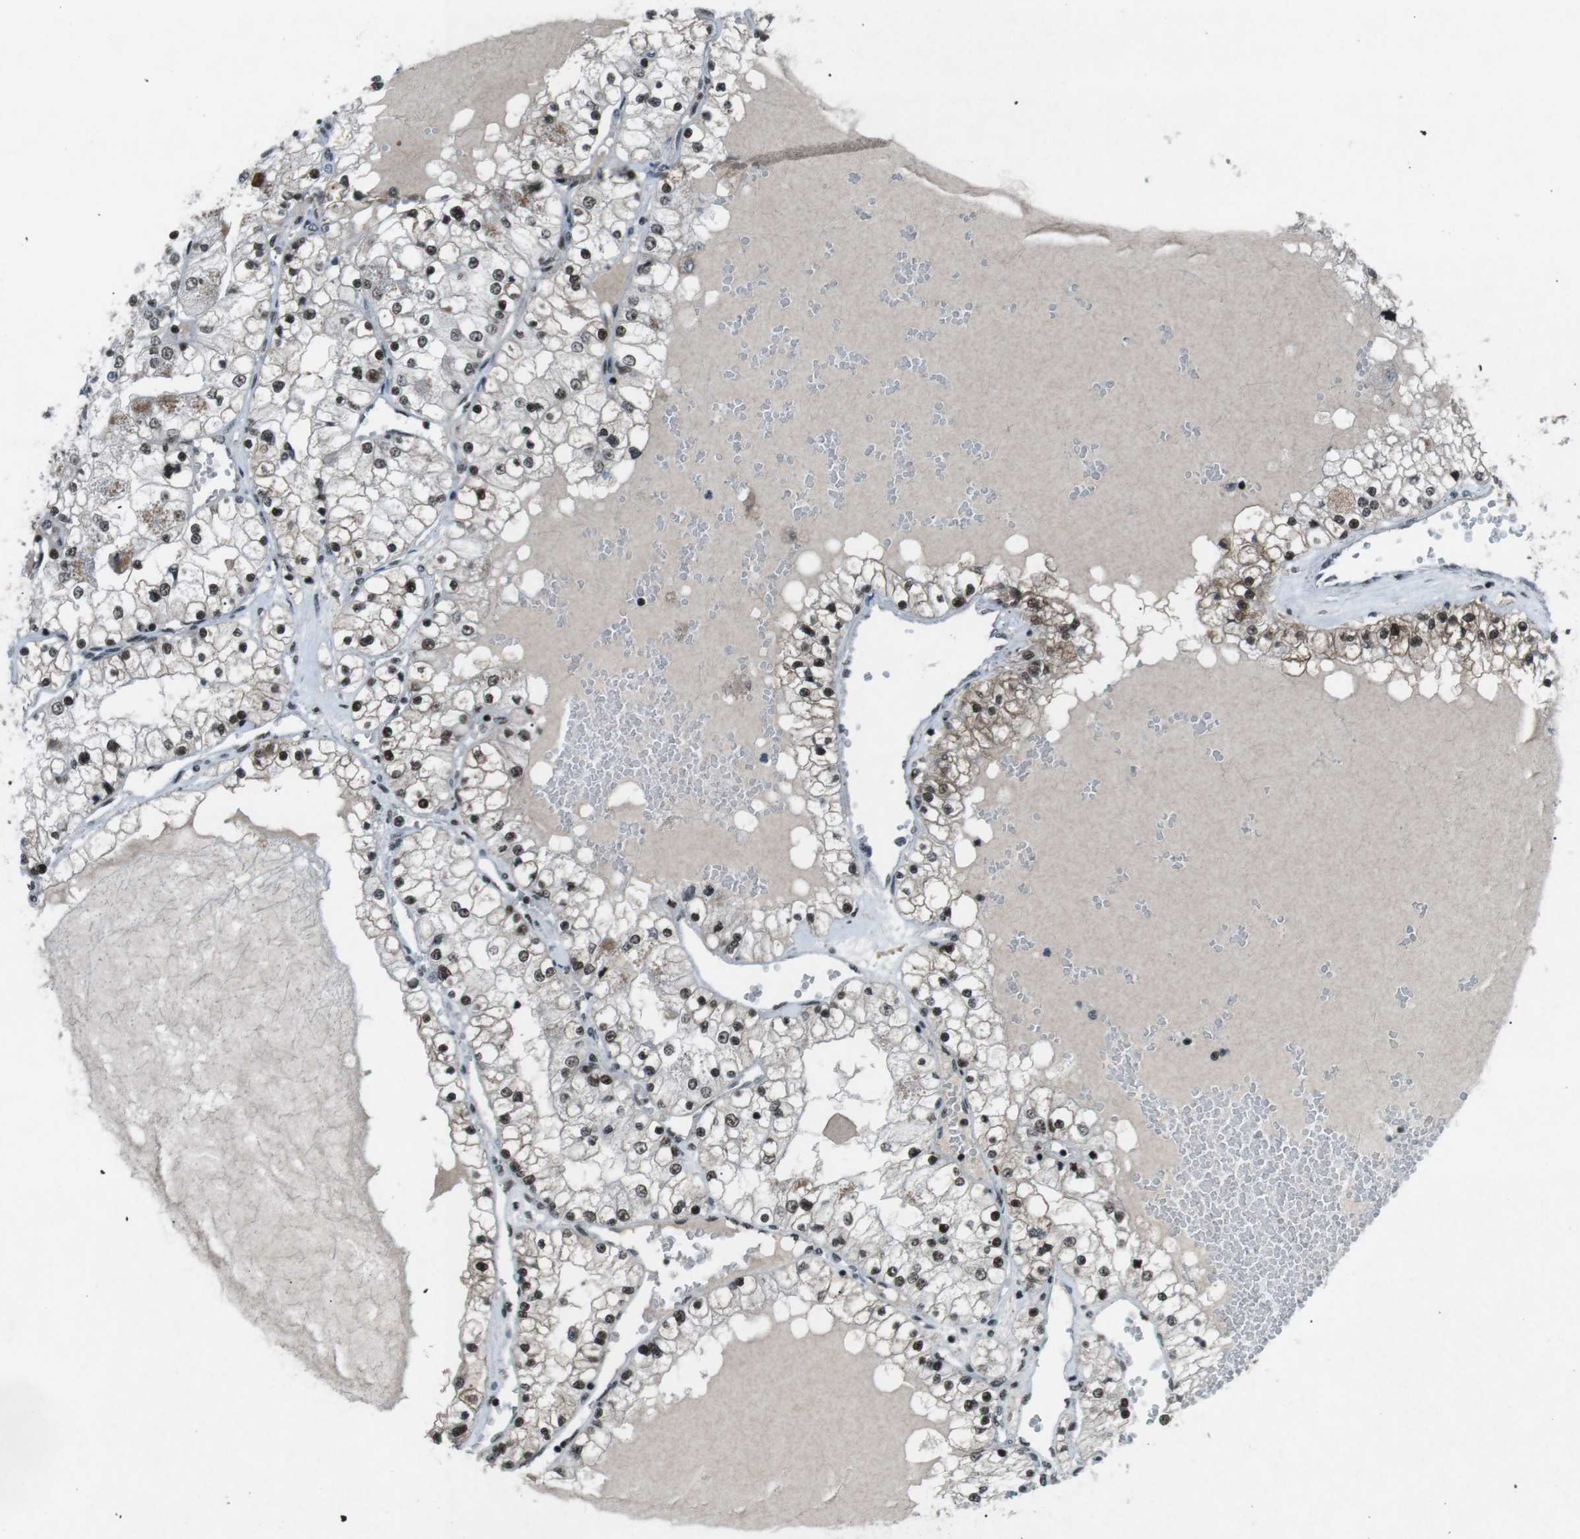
{"staining": {"intensity": "strong", "quantity": ">75%", "location": "nuclear"}, "tissue": "renal cancer", "cell_type": "Tumor cells", "image_type": "cancer", "snomed": [{"axis": "morphology", "description": "Adenocarcinoma, NOS"}, {"axis": "topography", "description": "Kidney"}], "caption": "A brown stain labels strong nuclear staining of a protein in renal adenocarcinoma tumor cells.", "gene": "TAF1", "patient": {"sex": "male", "age": 68}}